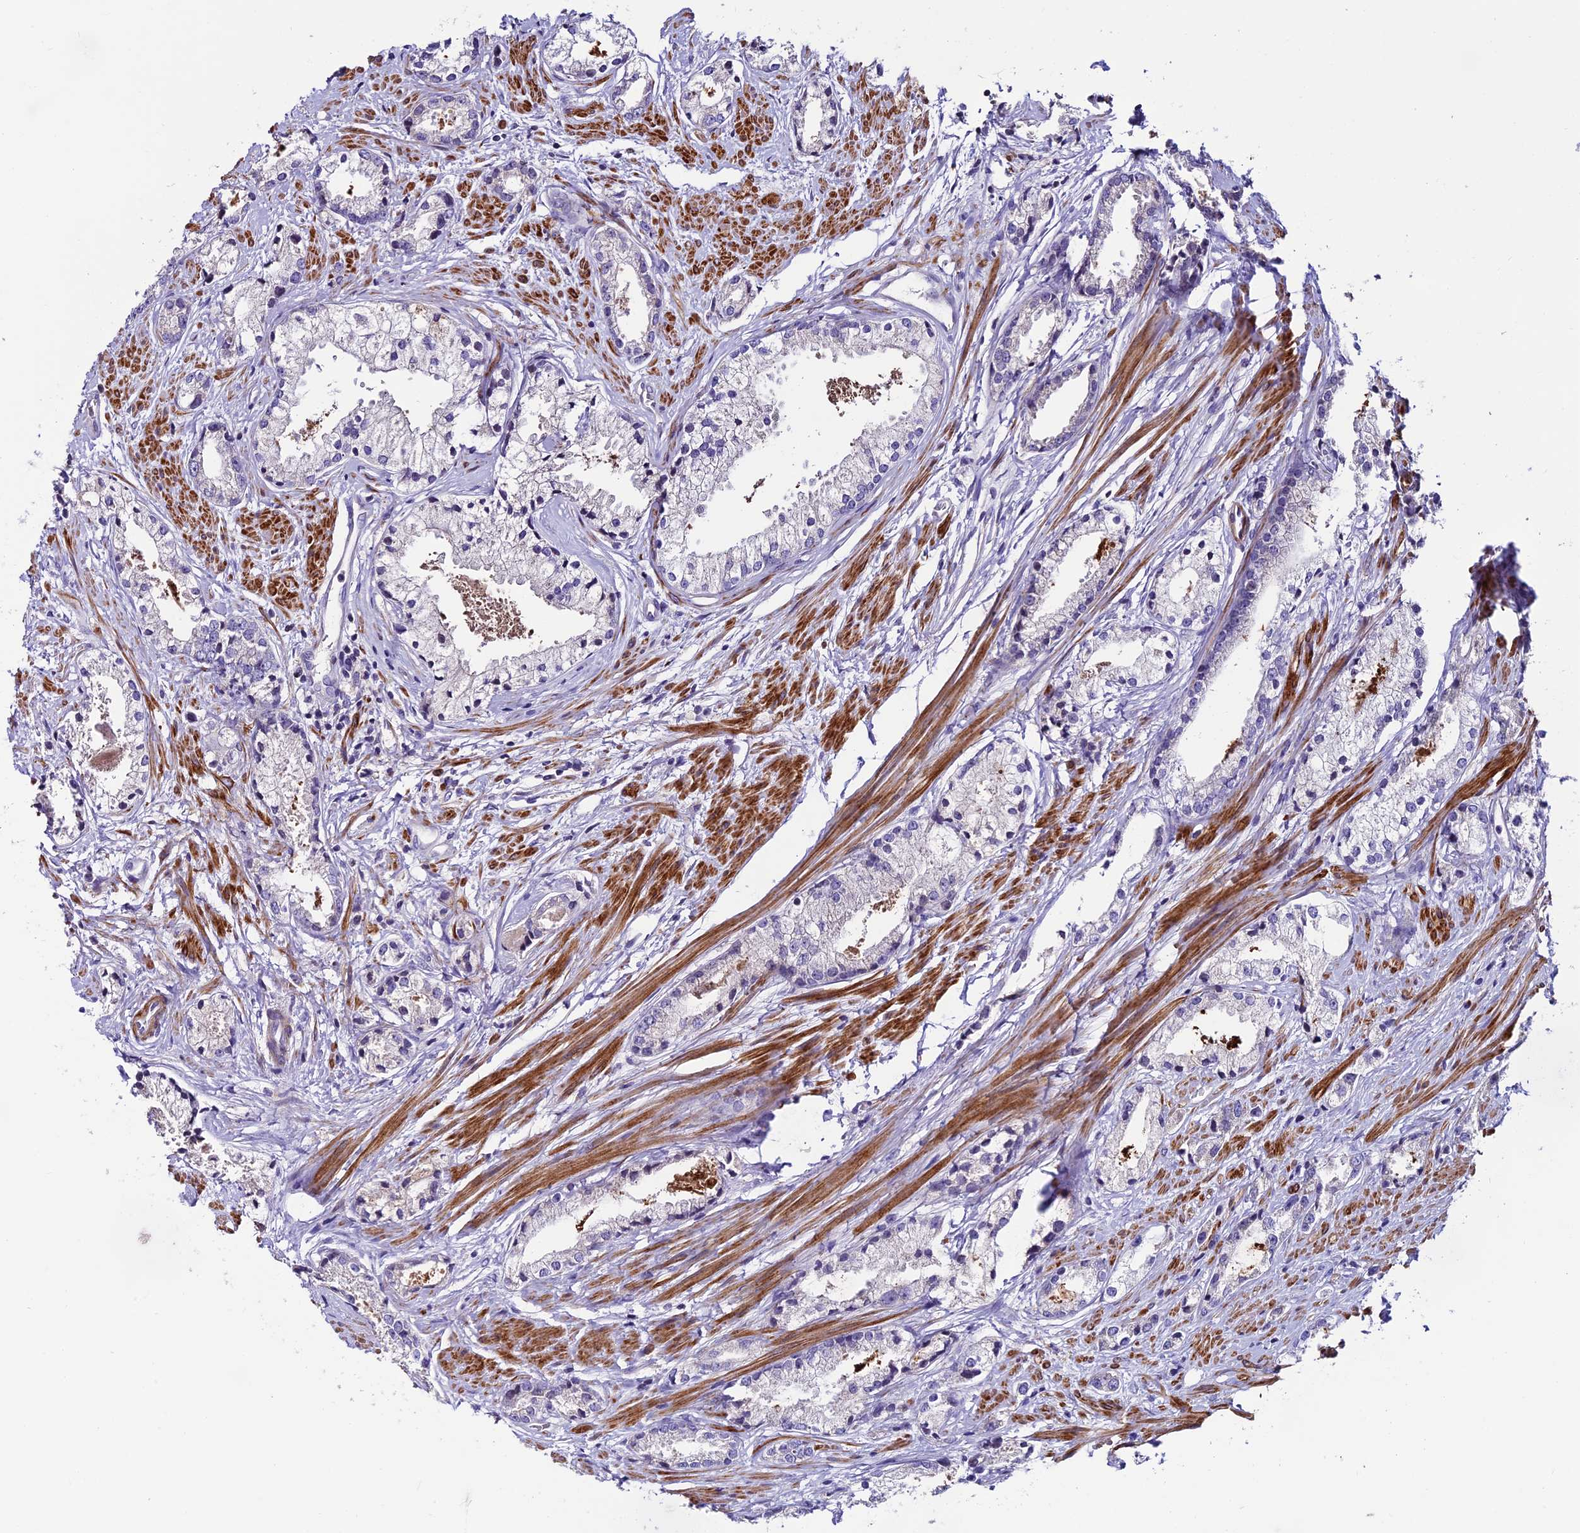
{"staining": {"intensity": "negative", "quantity": "none", "location": "none"}, "tissue": "prostate cancer", "cell_type": "Tumor cells", "image_type": "cancer", "snomed": [{"axis": "morphology", "description": "Adenocarcinoma, High grade"}, {"axis": "topography", "description": "Prostate"}], "caption": "A high-resolution image shows immunohistochemistry staining of high-grade adenocarcinoma (prostate), which shows no significant expression in tumor cells. (IHC, brightfield microscopy, high magnification).", "gene": "FAM178B", "patient": {"sex": "male", "age": 66}}